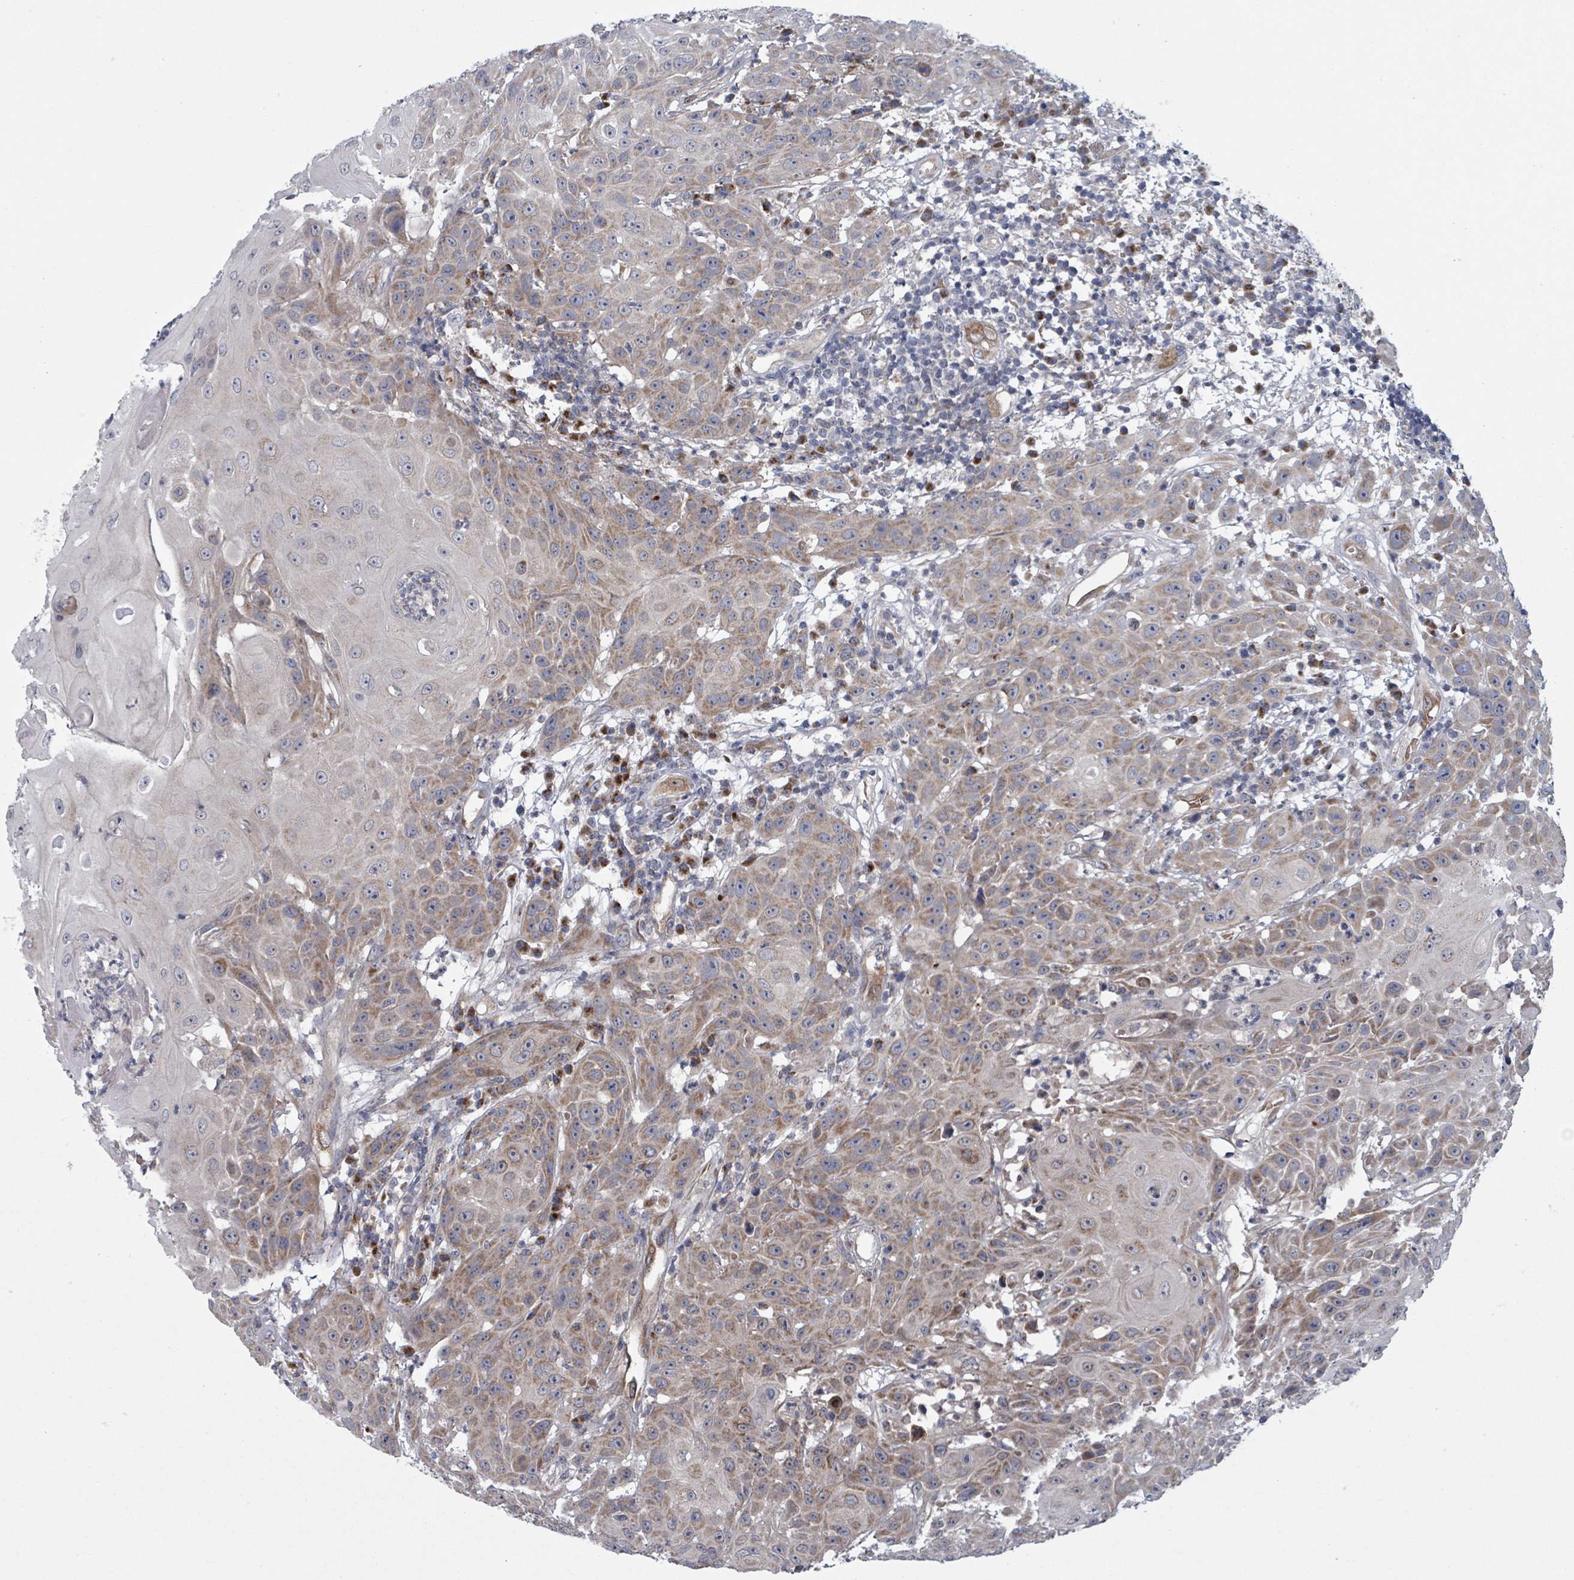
{"staining": {"intensity": "moderate", "quantity": ">75%", "location": "cytoplasmic/membranous"}, "tissue": "head and neck cancer", "cell_type": "Tumor cells", "image_type": "cancer", "snomed": [{"axis": "morphology", "description": "Squamous cell carcinoma, NOS"}, {"axis": "topography", "description": "Skin"}, {"axis": "topography", "description": "Head-Neck"}], "caption": "Protein staining exhibits moderate cytoplasmic/membranous positivity in approximately >75% of tumor cells in head and neck cancer. The protein is shown in brown color, while the nuclei are stained blue.", "gene": "FKBP1A", "patient": {"sex": "male", "age": 80}}